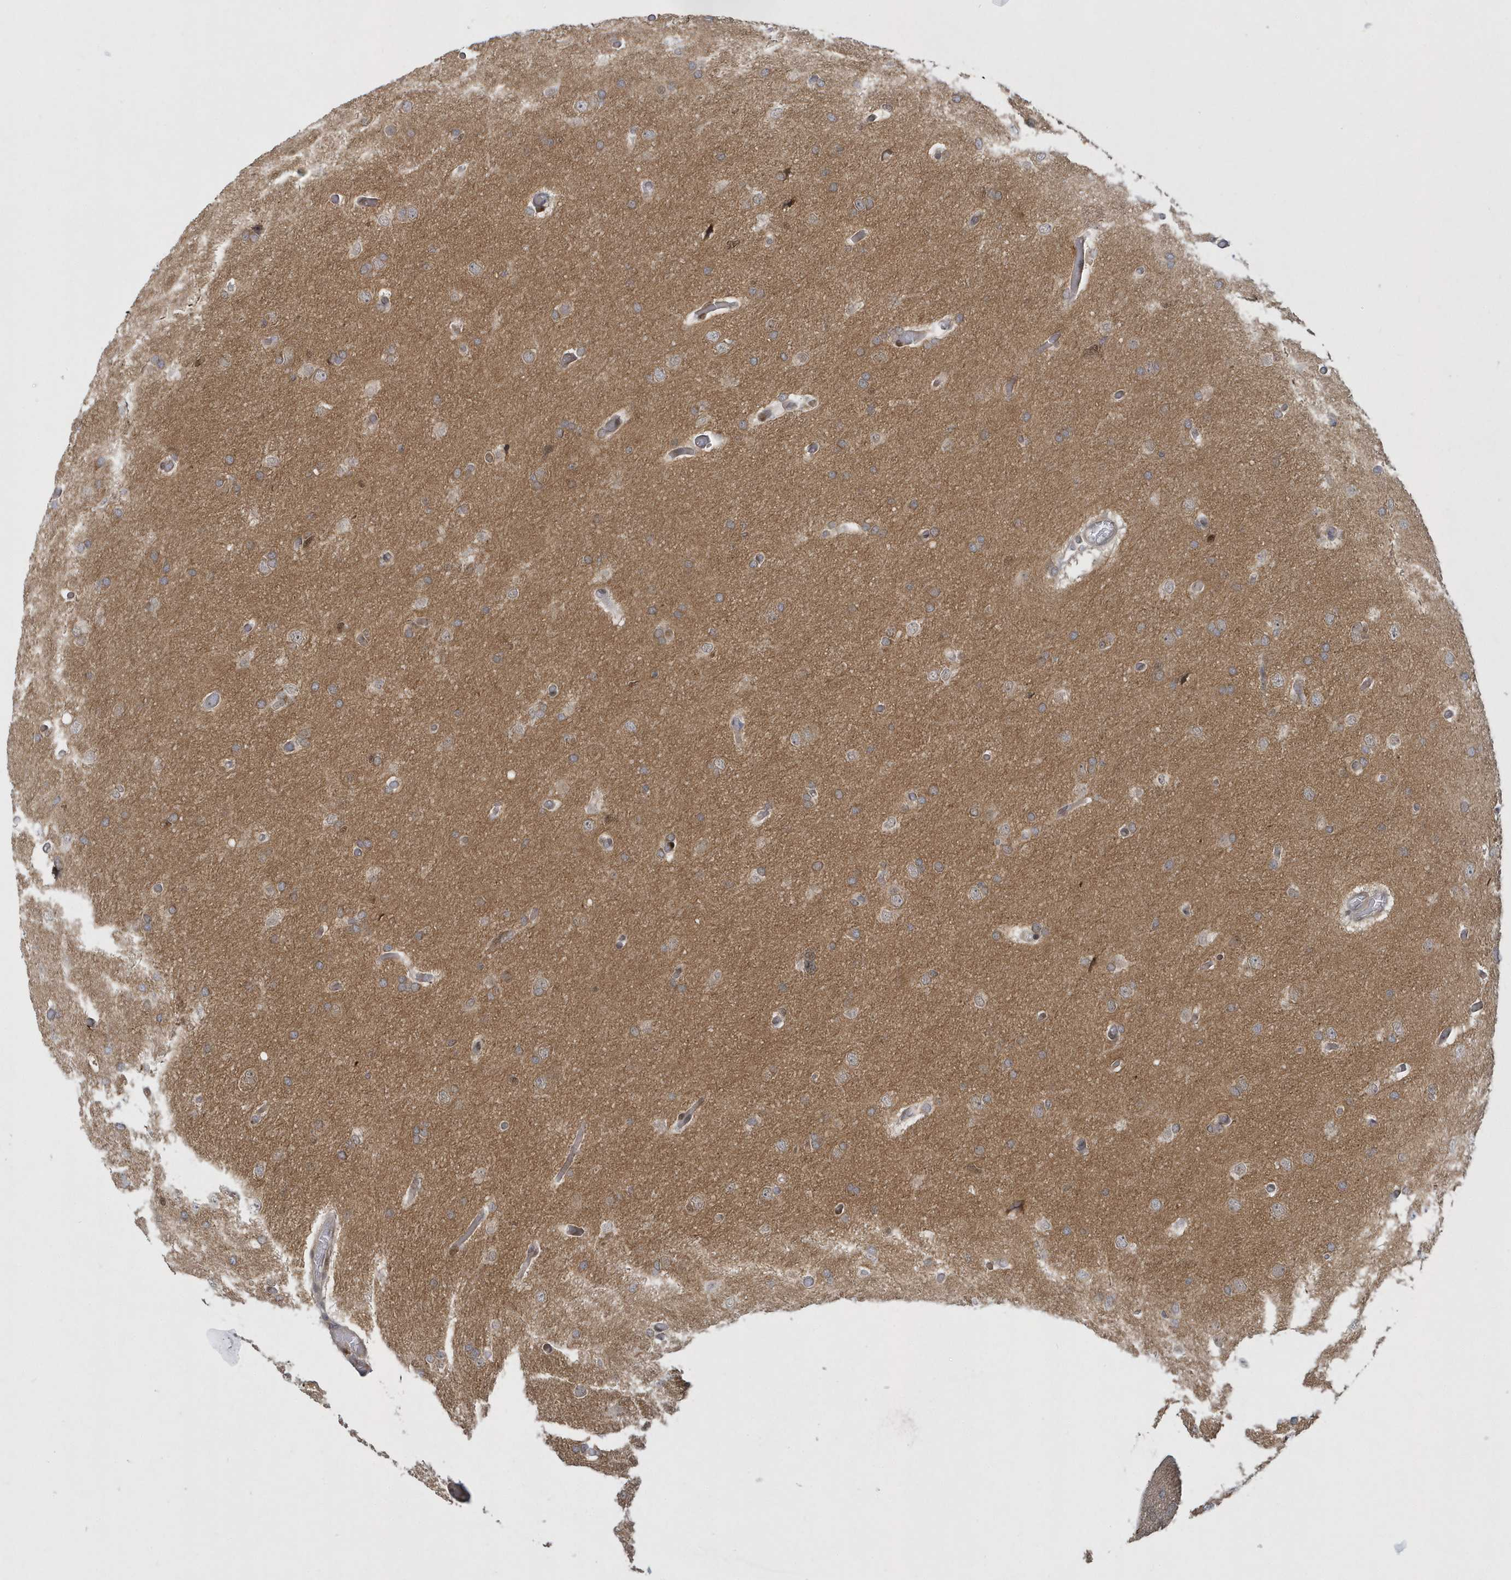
{"staining": {"intensity": "weak", "quantity": "25%-75%", "location": "cytoplasmic/membranous"}, "tissue": "glioma", "cell_type": "Tumor cells", "image_type": "cancer", "snomed": [{"axis": "morphology", "description": "Glioma, malignant, High grade"}, {"axis": "topography", "description": "Cerebral cortex"}], "caption": "A photomicrograph of human glioma stained for a protein reveals weak cytoplasmic/membranous brown staining in tumor cells.", "gene": "ATG4A", "patient": {"sex": "female", "age": 36}}